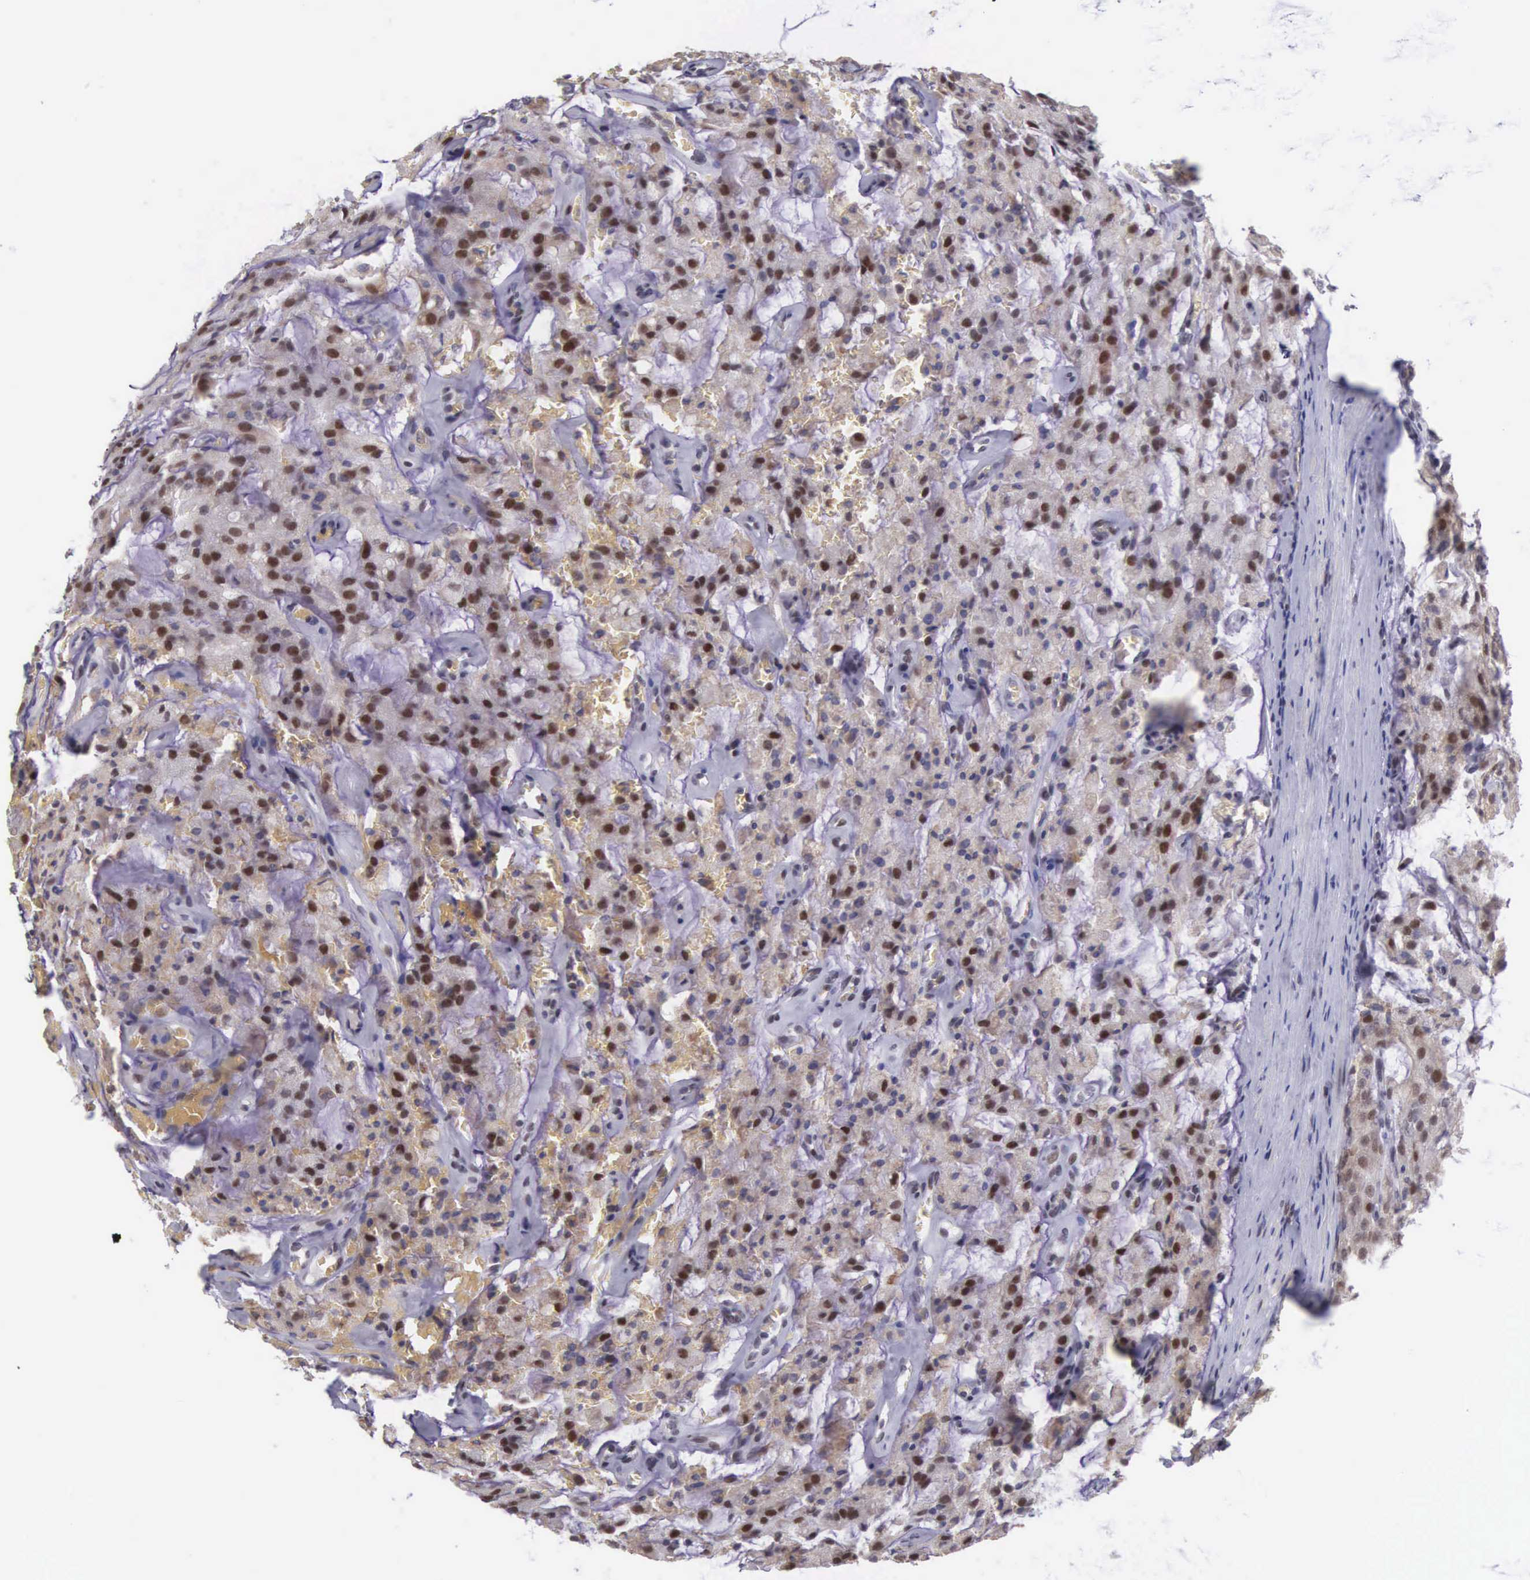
{"staining": {"intensity": "moderate", "quantity": "25%-75%", "location": "cytoplasmic/membranous,nuclear"}, "tissue": "prostate cancer", "cell_type": "Tumor cells", "image_type": "cancer", "snomed": [{"axis": "morphology", "description": "Adenocarcinoma, Medium grade"}, {"axis": "topography", "description": "Prostate"}], "caption": "Immunohistochemical staining of medium-grade adenocarcinoma (prostate) exhibits moderate cytoplasmic/membranous and nuclear protein positivity in approximately 25%-75% of tumor cells.", "gene": "SLC25A21", "patient": {"sex": "male", "age": 60}}